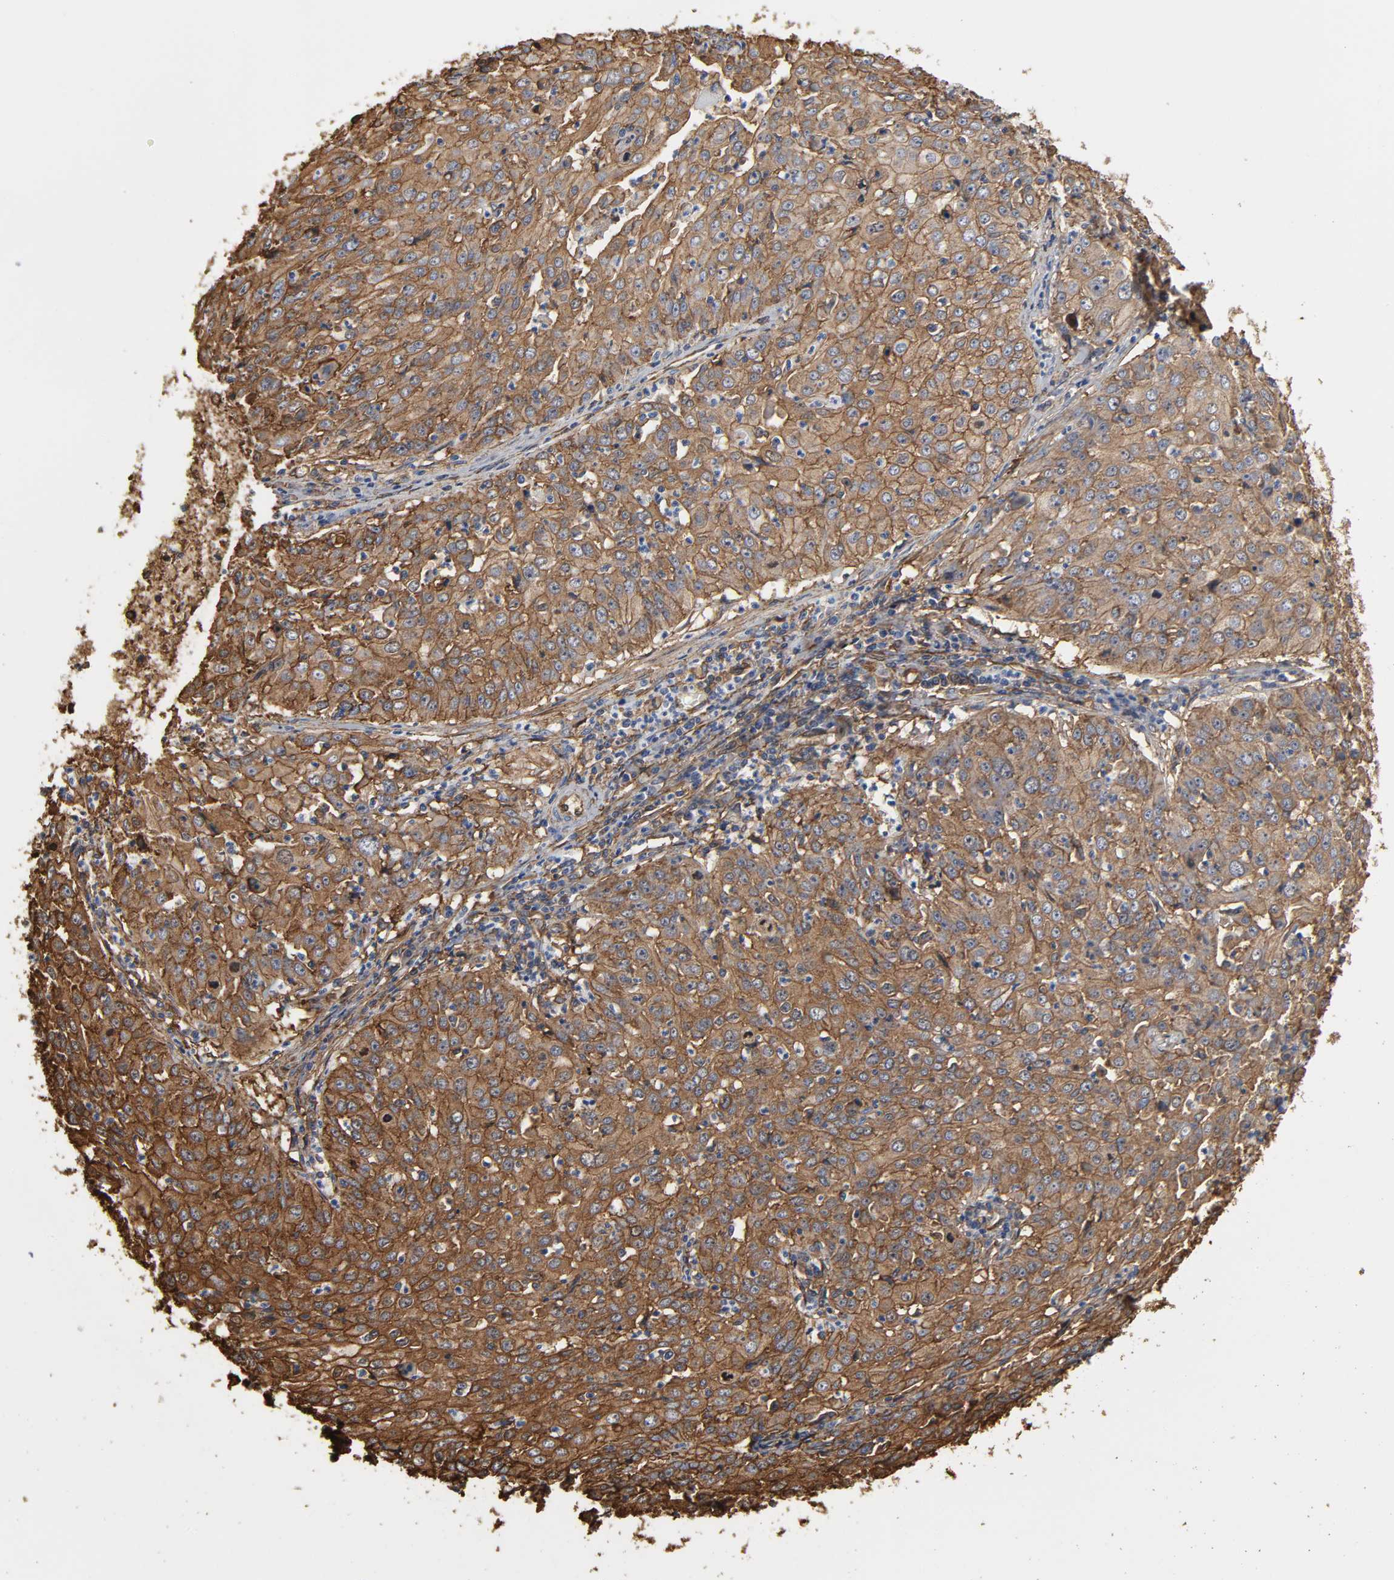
{"staining": {"intensity": "moderate", "quantity": ">75%", "location": "cytoplasmic/membranous"}, "tissue": "cervical cancer", "cell_type": "Tumor cells", "image_type": "cancer", "snomed": [{"axis": "morphology", "description": "Squamous cell carcinoma, NOS"}, {"axis": "topography", "description": "Cervix"}], "caption": "Moderate cytoplasmic/membranous protein positivity is appreciated in about >75% of tumor cells in cervical squamous cell carcinoma.", "gene": "ANXA2", "patient": {"sex": "female", "age": 39}}